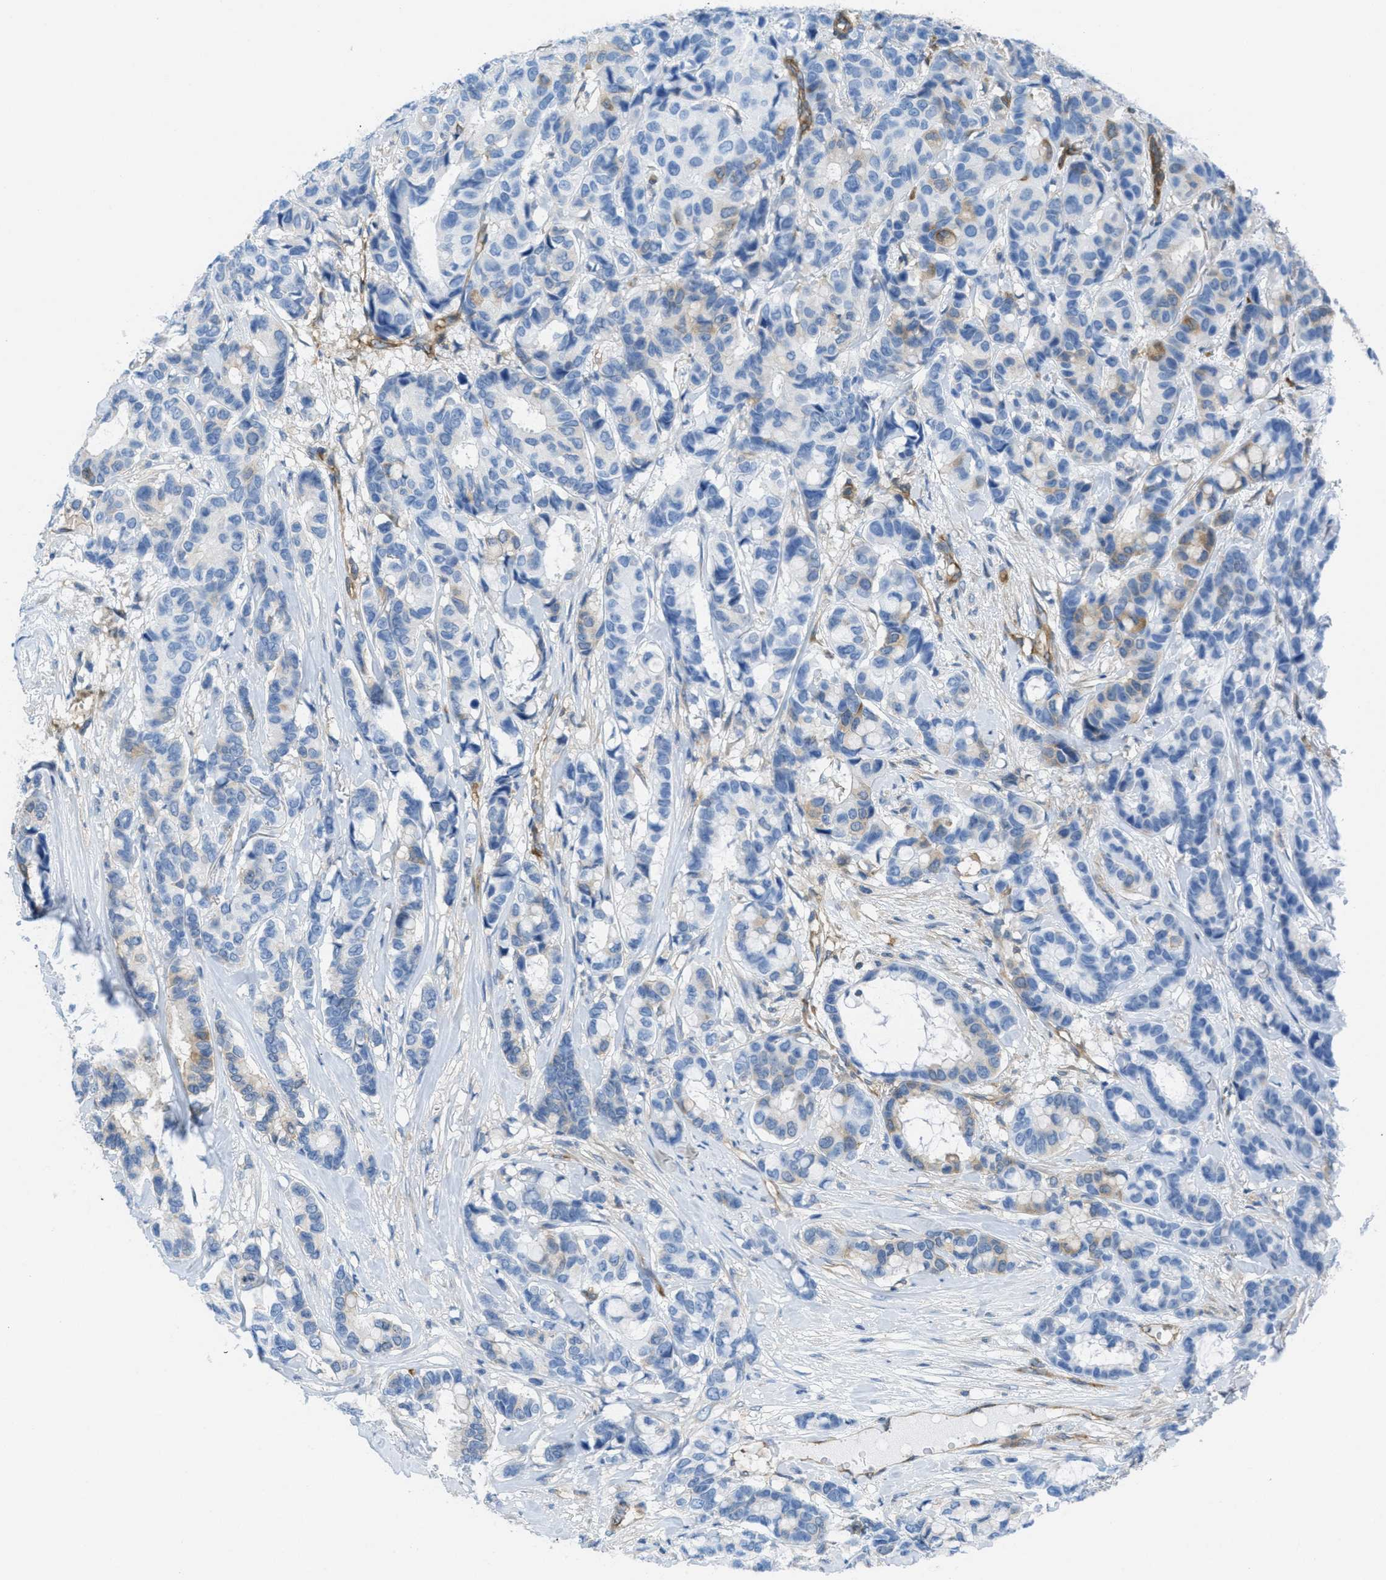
{"staining": {"intensity": "negative", "quantity": "none", "location": "none"}, "tissue": "breast cancer", "cell_type": "Tumor cells", "image_type": "cancer", "snomed": [{"axis": "morphology", "description": "Duct carcinoma"}, {"axis": "topography", "description": "Breast"}], "caption": "Histopathology image shows no protein positivity in tumor cells of breast cancer (invasive ductal carcinoma) tissue.", "gene": "MAPRE2", "patient": {"sex": "female", "age": 87}}